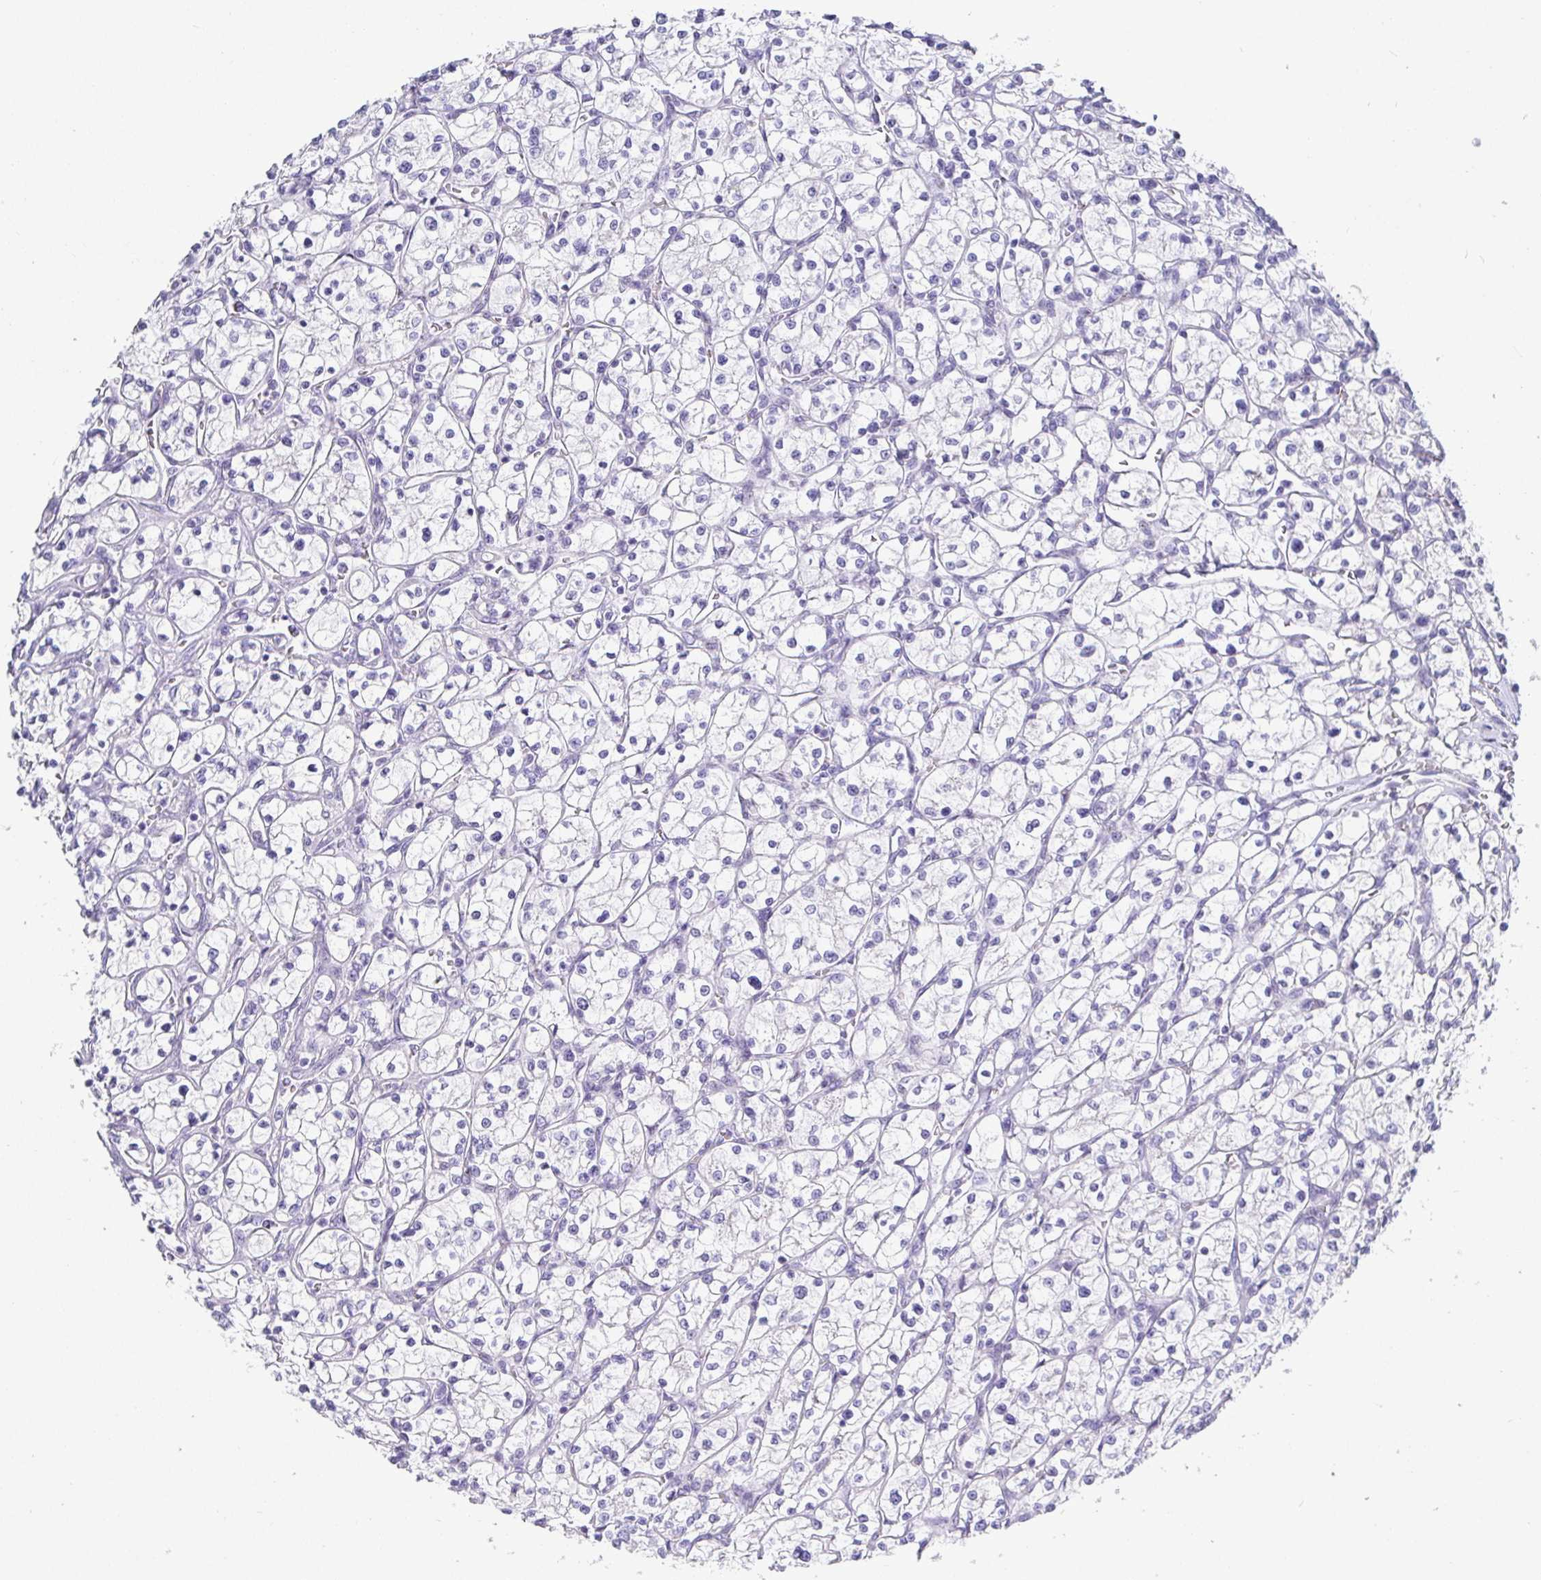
{"staining": {"intensity": "negative", "quantity": "none", "location": "none"}, "tissue": "renal cancer", "cell_type": "Tumor cells", "image_type": "cancer", "snomed": [{"axis": "morphology", "description": "Adenocarcinoma, NOS"}, {"axis": "topography", "description": "Kidney"}], "caption": "Renal adenocarcinoma stained for a protein using immunohistochemistry (IHC) shows no positivity tumor cells.", "gene": "TMEM241", "patient": {"sex": "female", "age": 64}}